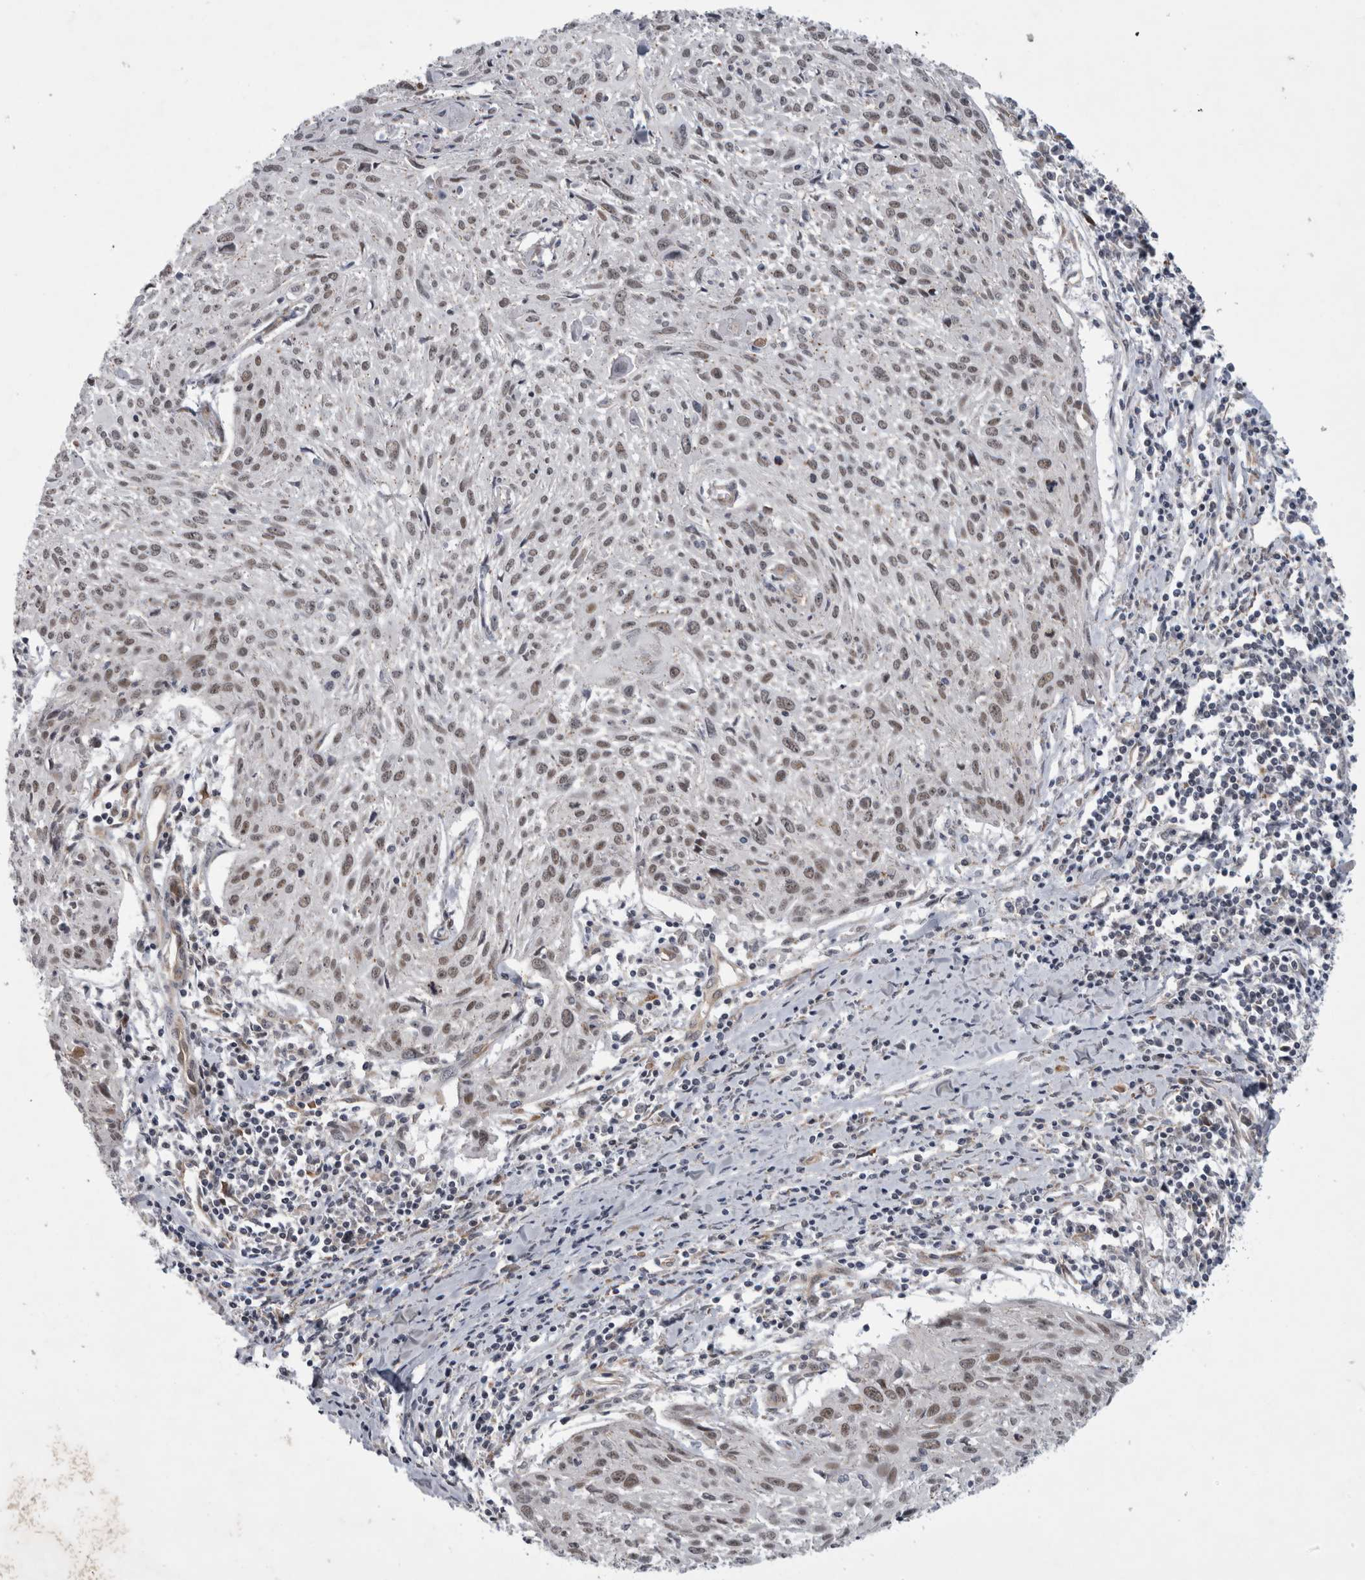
{"staining": {"intensity": "weak", "quantity": ">75%", "location": "nuclear"}, "tissue": "cervical cancer", "cell_type": "Tumor cells", "image_type": "cancer", "snomed": [{"axis": "morphology", "description": "Squamous cell carcinoma, NOS"}, {"axis": "topography", "description": "Cervix"}], "caption": "Cervical cancer (squamous cell carcinoma) stained with a protein marker shows weak staining in tumor cells.", "gene": "PARP11", "patient": {"sex": "female", "age": 51}}